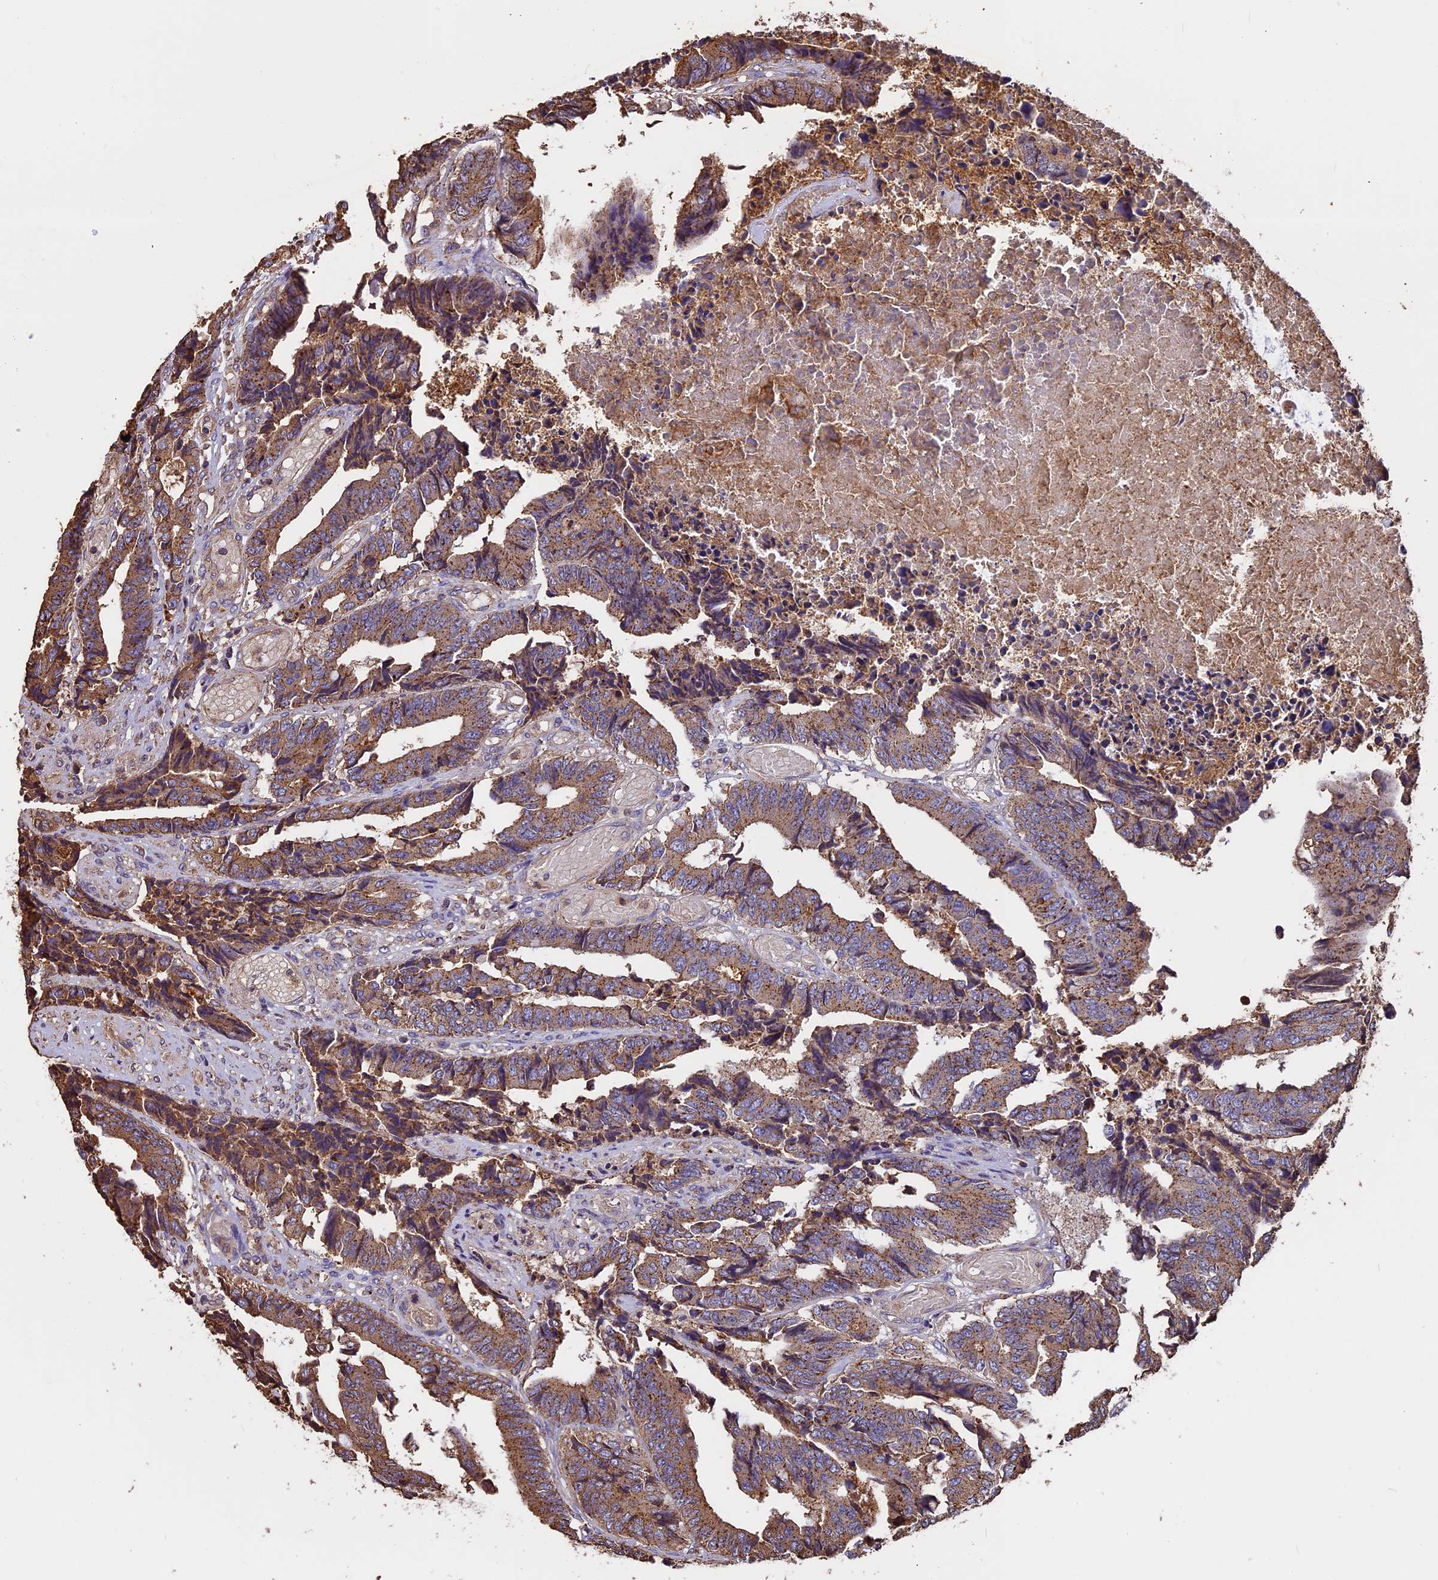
{"staining": {"intensity": "moderate", "quantity": ">75%", "location": "cytoplasmic/membranous"}, "tissue": "colorectal cancer", "cell_type": "Tumor cells", "image_type": "cancer", "snomed": [{"axis": "morphology", "description": "Adenocarcinoma, NOS"}, {"axis": "topography", "description": "Rectum"}], "caption": "There is medium levels of moderate cytoplasmic/membranous expression in tumor cells of colorectal cancer, as demonstrated by immunohistochemical staining (brown color).", "gene": "CHMP2A", "patient": {"sex": "male", "age": 84}}